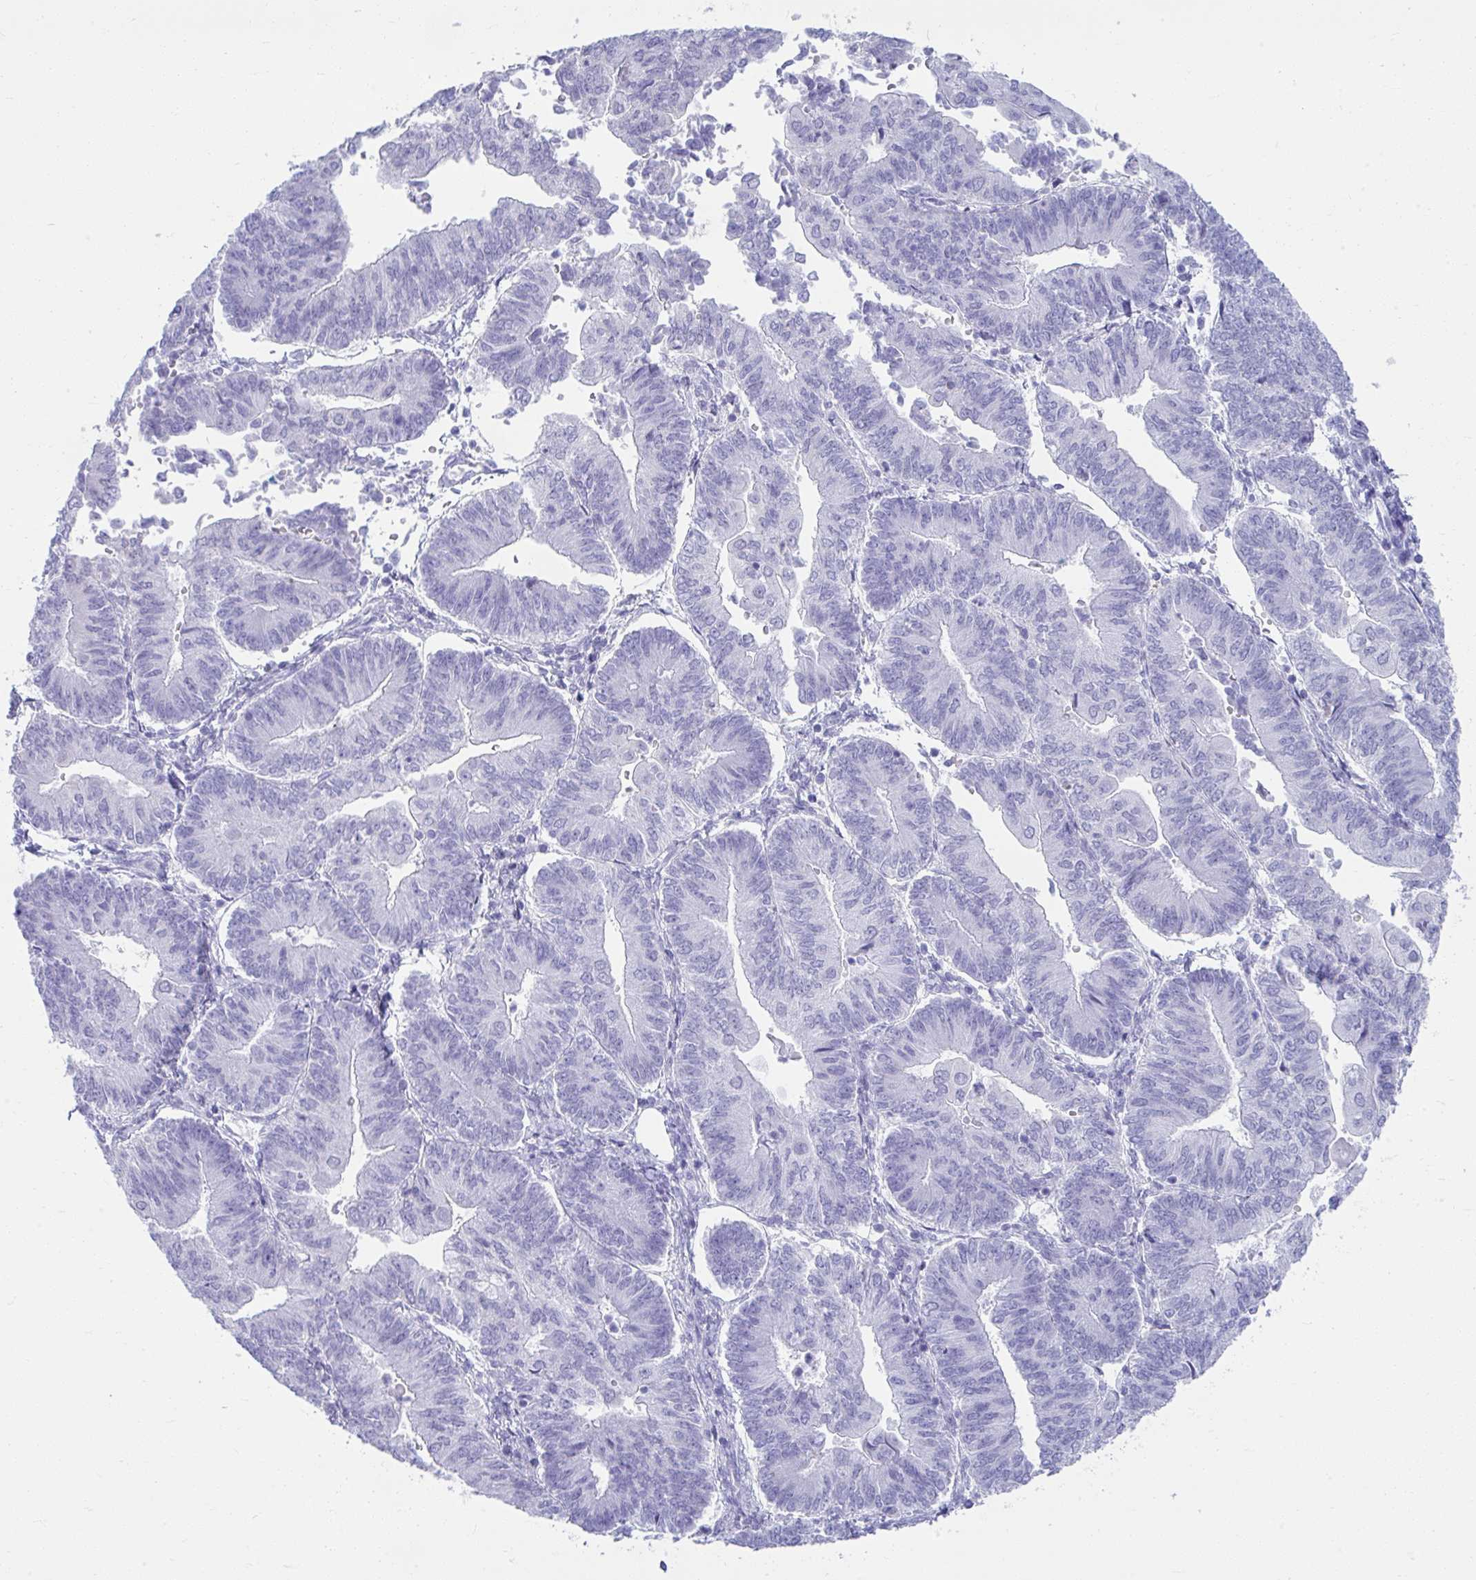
{"staining": {"intensity": "negative", "quantity": "none", "location": "none"}, "tissue": "endometrial cancer", "cell_type": "Tumor cells", "image_type": "cancer", "snomed": [{"axis": "morphology", "description": "Adenocarcinoma, NOS"}, {"axis": "topography", "description": "Endometrium"}], "caption": "This histopathology image is of endometrial adenocarcinoma stained with IHC to label a protein in brown with the nuclei are counter-stained blue. There is no staining in tumor cells.", "gene": "ISL1", "patient": {"sex": "female", "age": 65}}